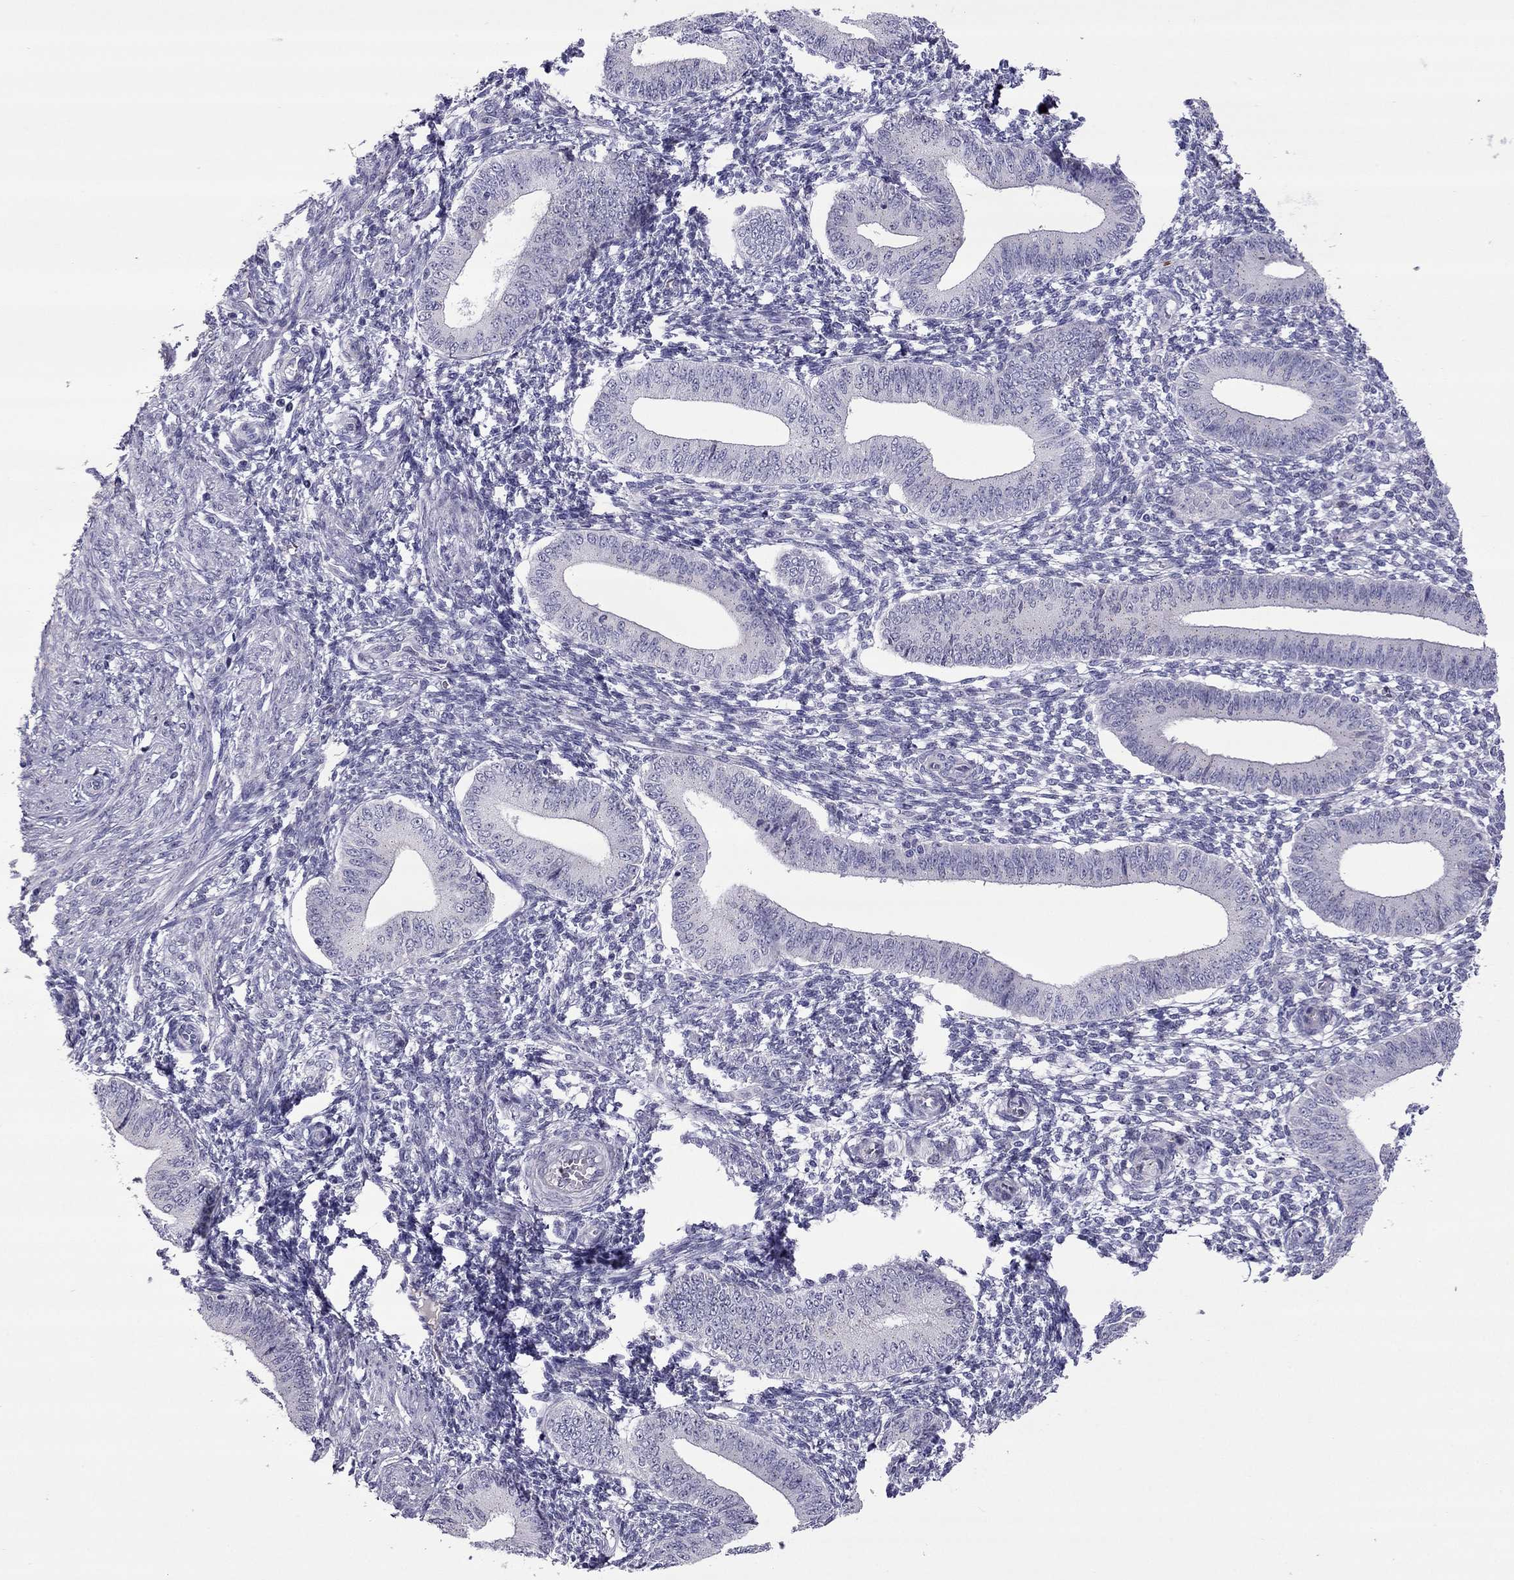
{"staining": {"intensity": "negative", "quantity": "none", "location": "none"}, "tissue": "endometrium", "cell_type": "Cells in endometrial stroma", "image_type": "normal", "snomed": [{"axis": "morphology", "description": "Normal tissue, NOS"}, {"axis": "topography", "description": "Endometrium"}], "caption": "This is a image of immunohistochemistry staining of benign endometrium, which shows no positivity in cells in endometrial stroma.", "gene": "MYBPH", "patient": {"sex": "female", "age": 42}}